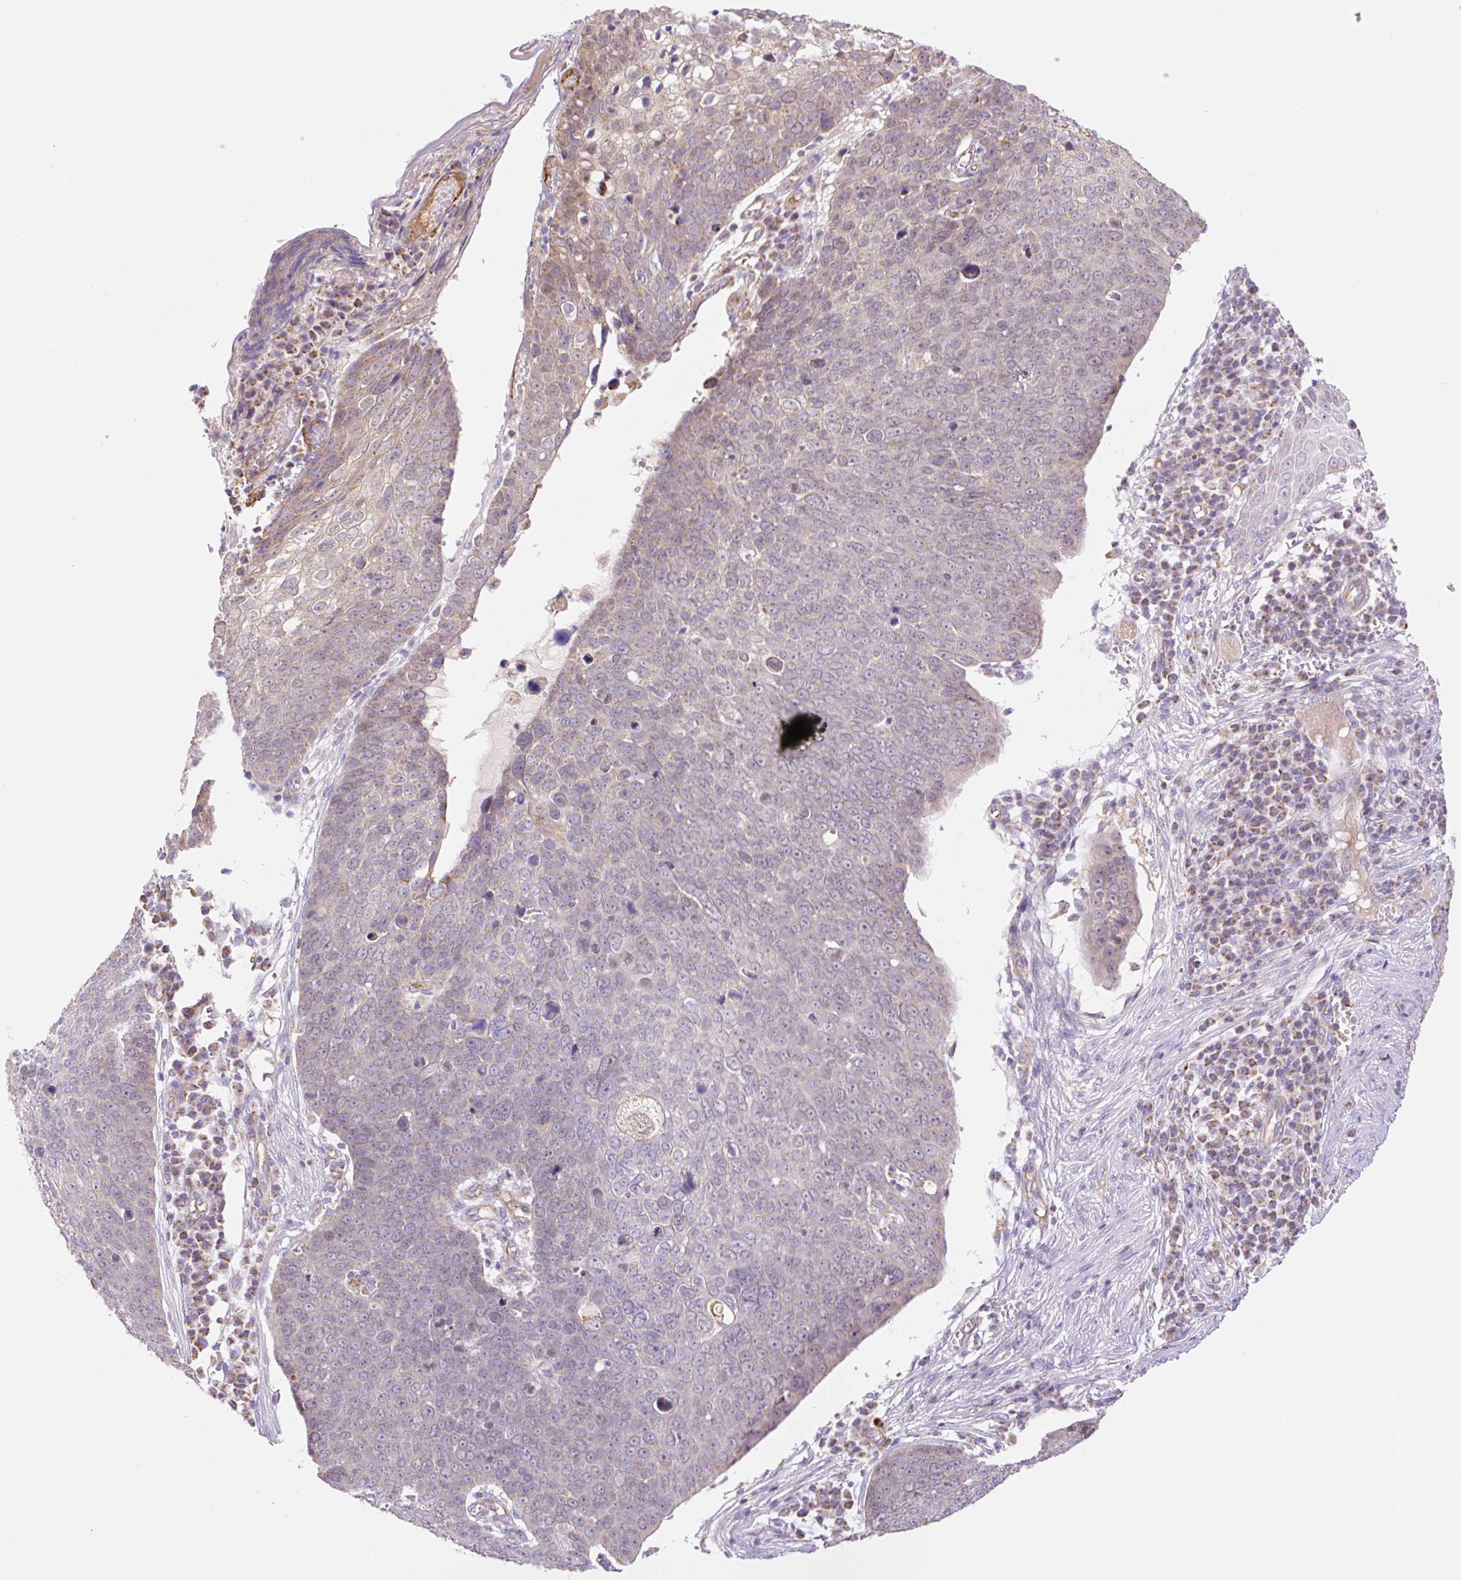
{"staining": {"intensity": "weak", "quantity": "<25%", "location": "cytoplasmic/membranous"}, "tissue": "skin cancer", "cell_type": "Tumor cells", "image_type": "cancer", "snomed": [{"axis": "morphology", "description": "Squamous cell carcinoma, NOS"}, {"axis": "topography", "description": "Skin"}], "caption": "Squamous cell carcinoma (skin) was stained to show a protein in brown. There is no significant staining in tumor cells. The staining is performed using DAB brown chromogen with nuclei counter-stained in using hematoxylin.", "gene": "ESAM", "patient": {"sex": "male", "age": 71}}